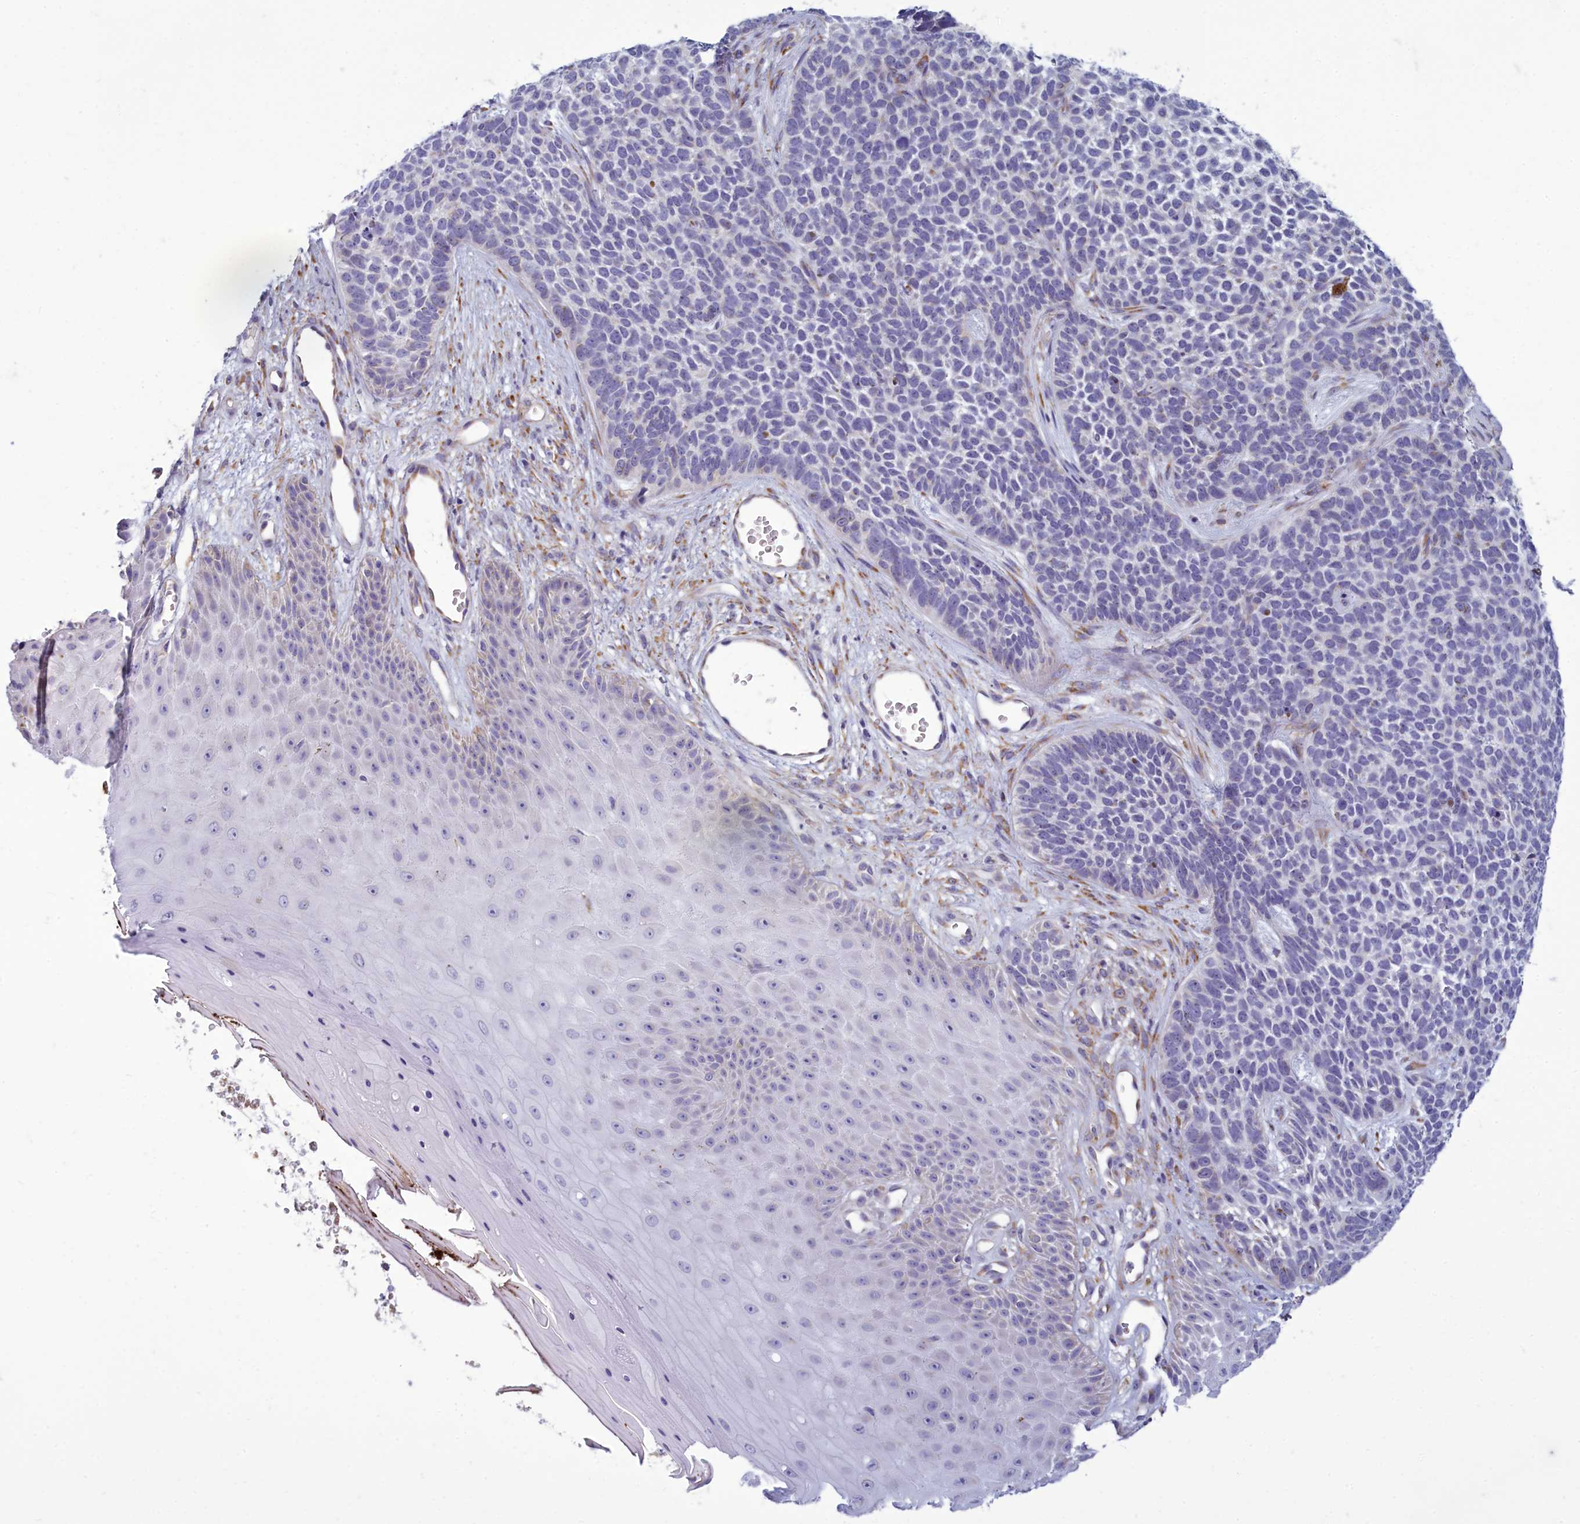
{"staining": {"intensity": "negative", "quantity": "none", "location": "none"}, "tissue": "skin cancer", "cell_type": "Tumor cells", "image_type": "cancer", "snomed": [{"axis": "morphology", "description": "Basal cell carcinoma"}, {"axis": "topography", "description": "Skin"}], "caption": "This is an immunohistochemistry (IHC) image of skin cancer (basal cell carcinoma). There is no positivity in tumor cells.", "gene": "CENATAC", "patient": {"sex": "female", "age": 84}}